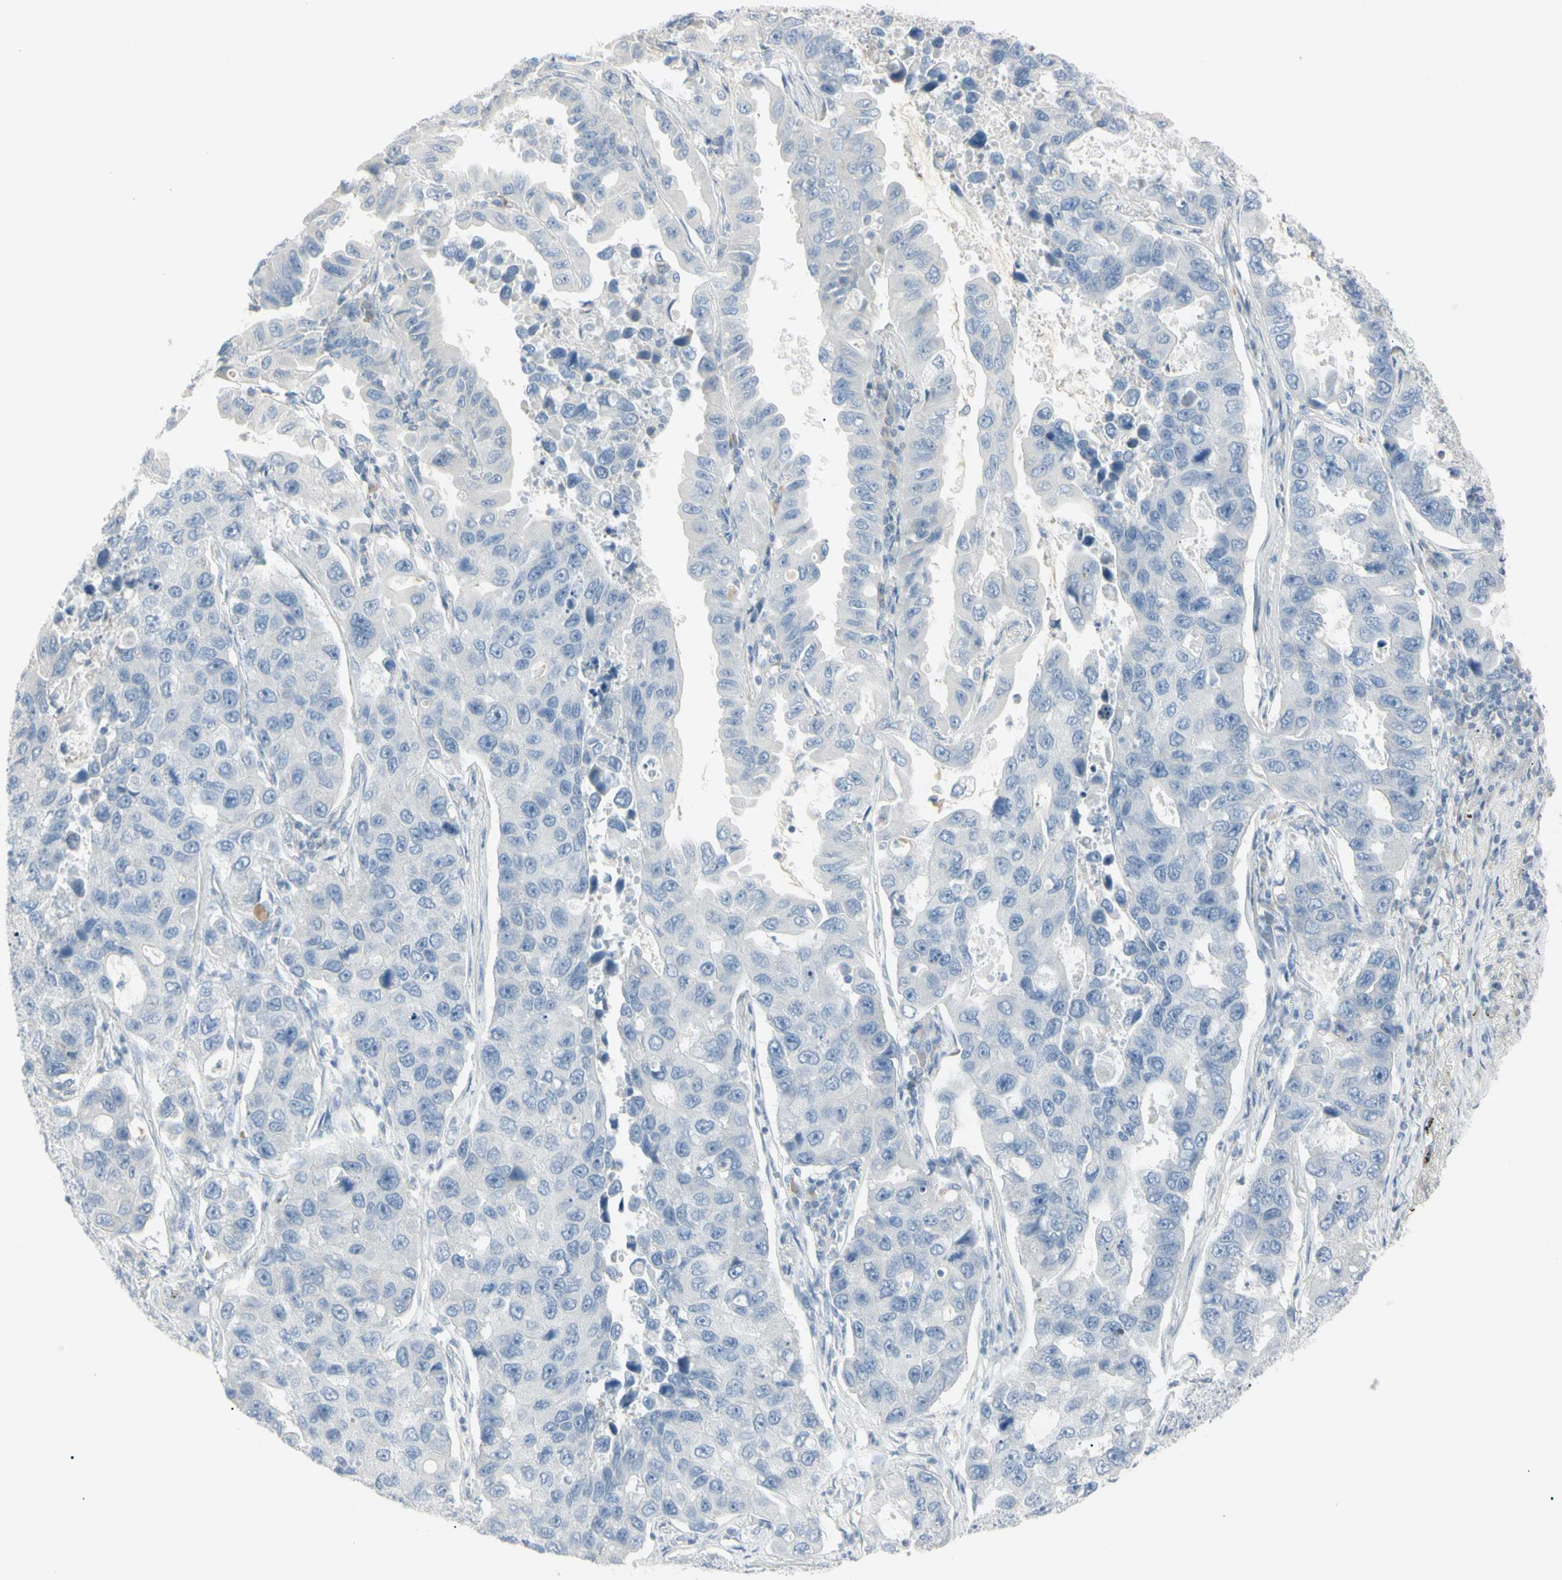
{"staining": {"intensity": "negative", "quantity": "none", "location": "none"}, "tissue": "lung cancer", "cell_type": "Tumor cells", "image_type": "cancer", "snomed": [{"axis": "morphology", "description": "Adenocarcinoma, NOS"}, {"axis": "topography", "description": "Lung"}], "caption": "An immunohistochemistry image of lung adenocarcinoma is shown. There is no staining in tumor cells of lung adenocarcinoma.", "gene": "PIP", "patient": {"sex": "male", "age": 64}}